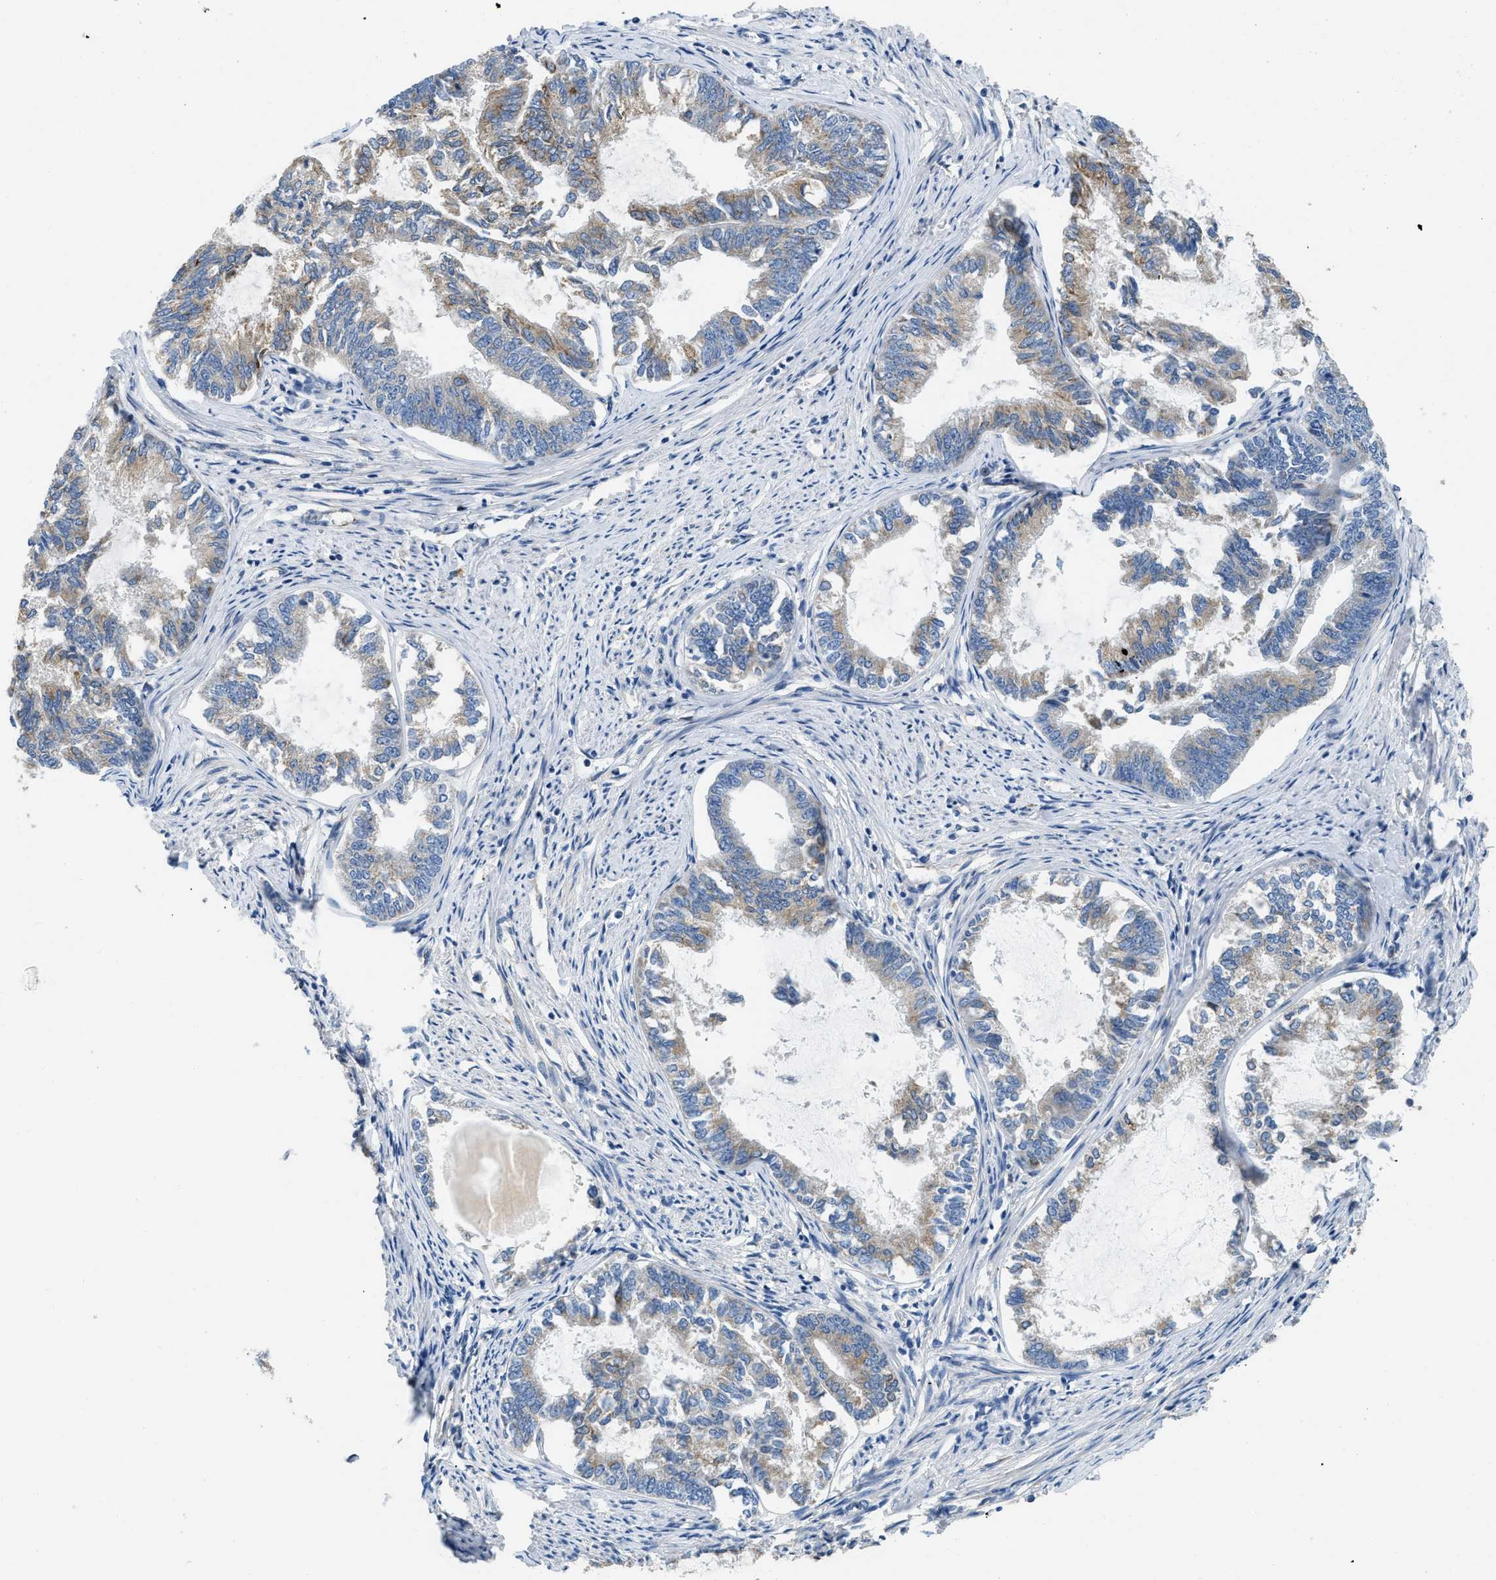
{"staining": {"intensity": "moderate", "quantity": "<25%", "location": "cytoplasmic/membranous"}, "tissue": "endometrial cancer", "cell_type": "Tumor cells", "image_type": "cancer", "snomed": [{"axis": "morphology", "description": "Adenocarcinoma, NOS"}, {"axis": "topography", "description": "Endometrium"}], "caption": "Endometrial adenocarcinoma tissue exhibits moderate cytoplasmic/membranous expression in about <25% of tumor cells, visualized by immunohistochemistry. Nuclei are stained in blue.", "gene": "GGCX", "patient": {"sex": "female", "age": 86}}